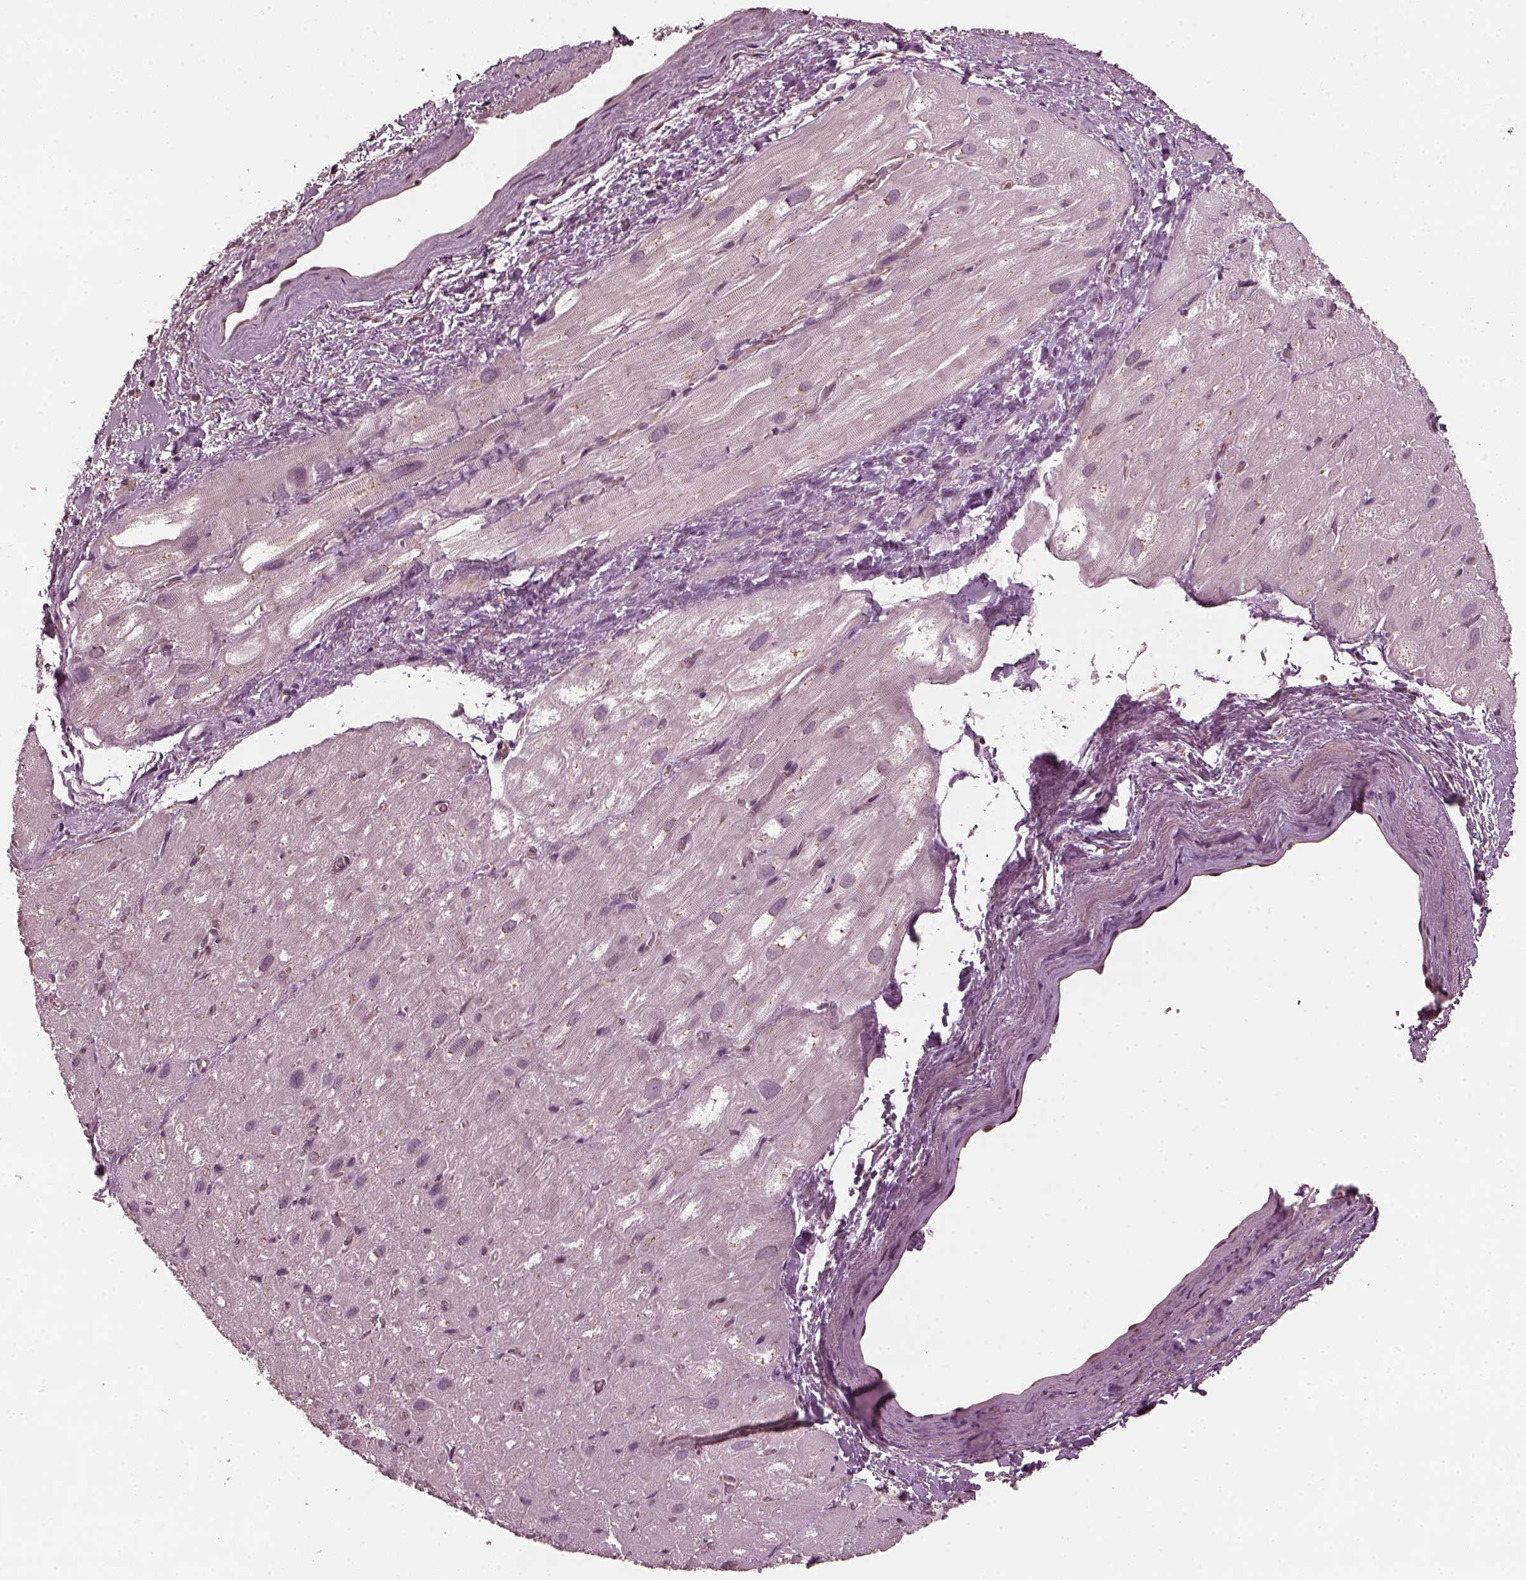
{"staining": {"intensity": "negative", "quantity": "none", "location": "none"}, "tissue": "heart muscle", "cell_type": "Cardiomyocytes", "image_type": "normal", "snomed": [{"axis": "morphology", "description": "Normal tissue, NOS"}, {"axis": "topography", "description": "Heart"}], "caption": "Cardiomyocytes show no significant staining in unremarkable heart muscle. (DAB IHC visualized using brightfield microscopy, high magnification).", "gene": "RUFY3", "patient": {"sex": "male", "age": 61}}